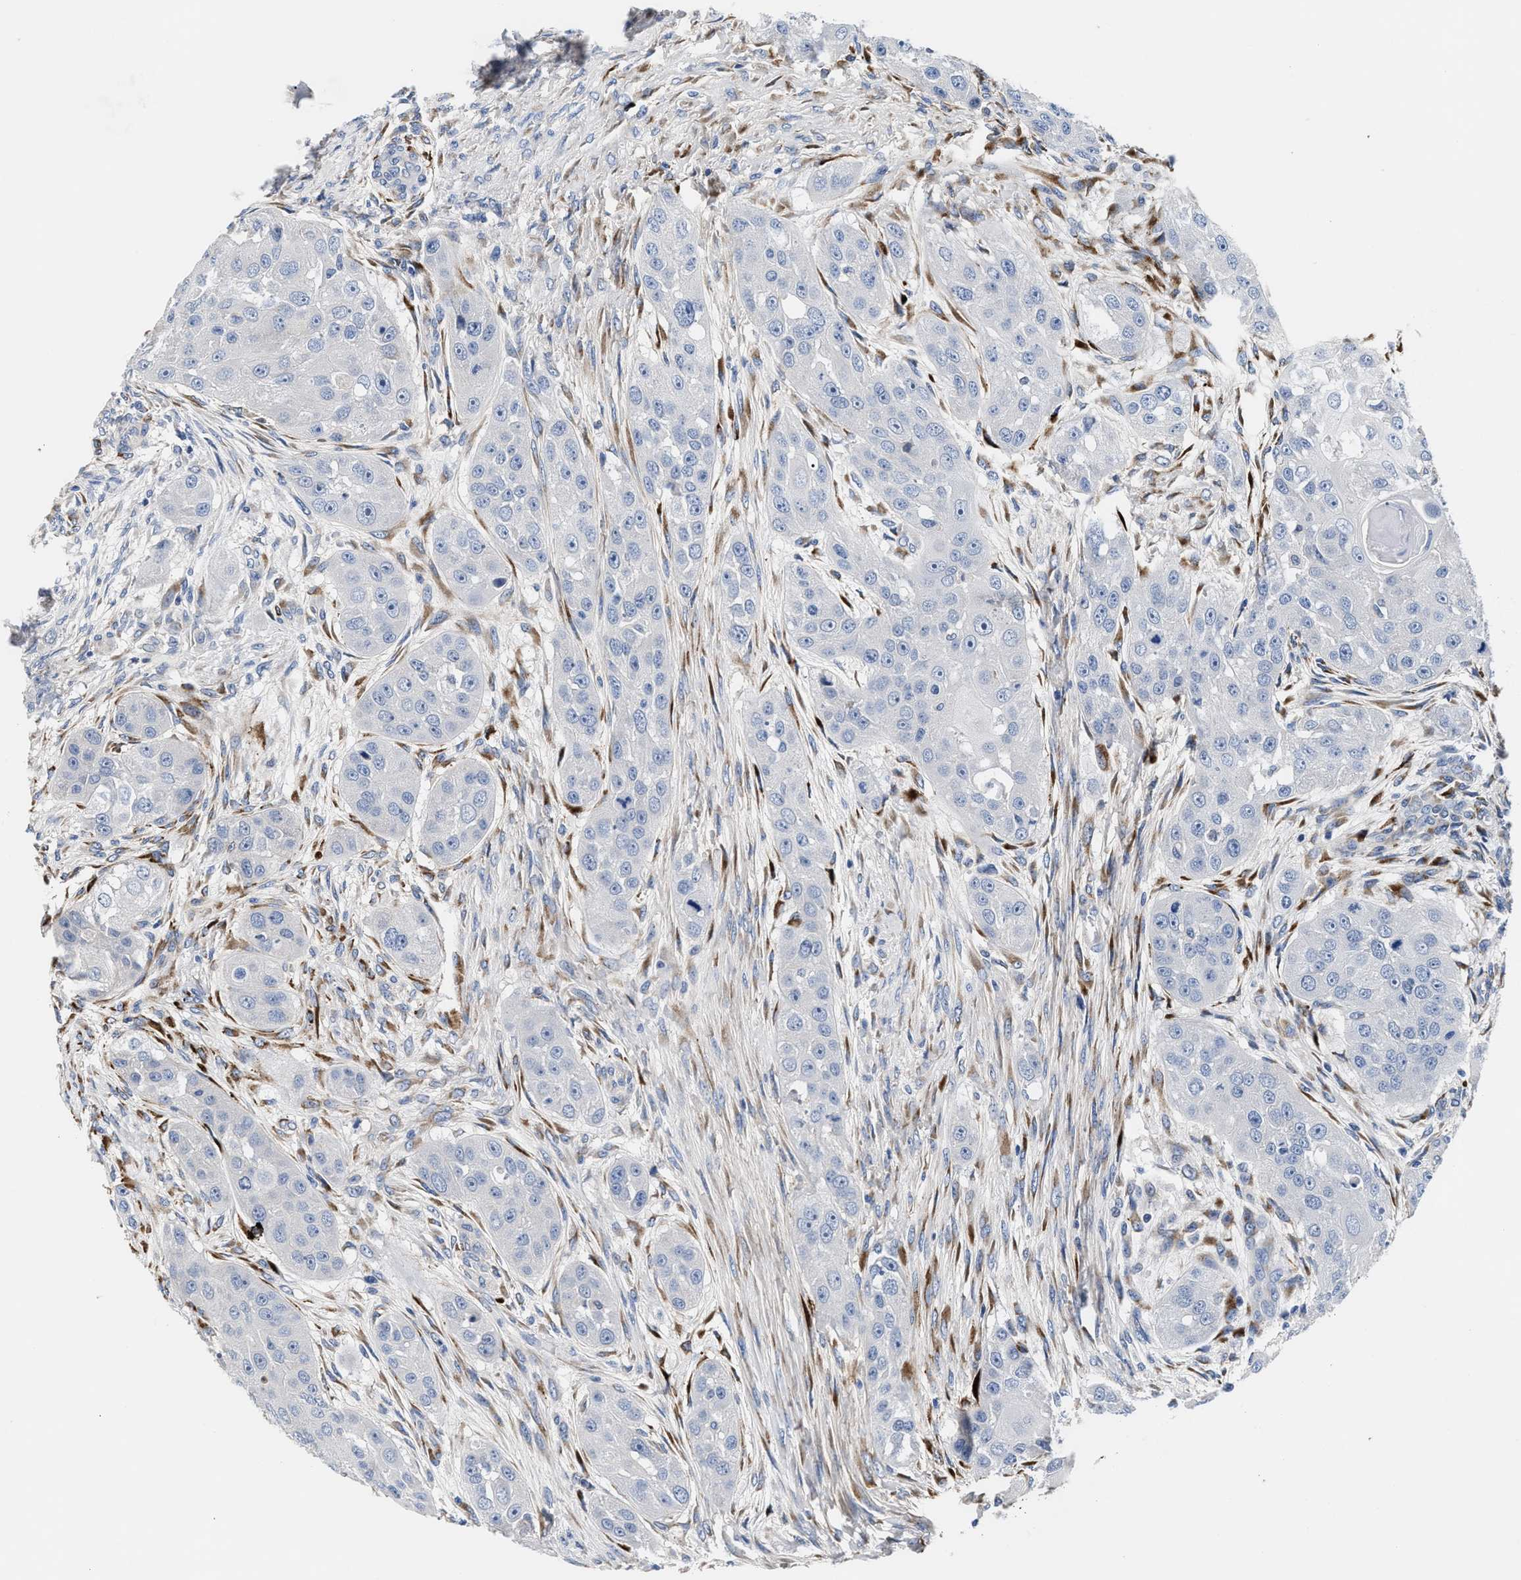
{"staining": {"intensity": "negative", "quantity": "none", "location": "none"}, "tissue": "head and neck cancer", "cell_type": "Tumor cells", "image_type": "cancer", "snomed": [{"axis": "morphology", "description": "Normal tissue, NOS"}, {"axis": "morphology", "description": "Squamous cell carcinoma, NOS"}, {"axis": "topography", "description": "Skeletal muscle"}, {"axis": "topography", "description": "Head-Neck"}], "caption": "The histopathology image displays no significant positivity in tumor cells of head and neck squamous cell carcinoma.", "gene": "ACTL7B", "patient": {"sex": "male", "age": 51}}